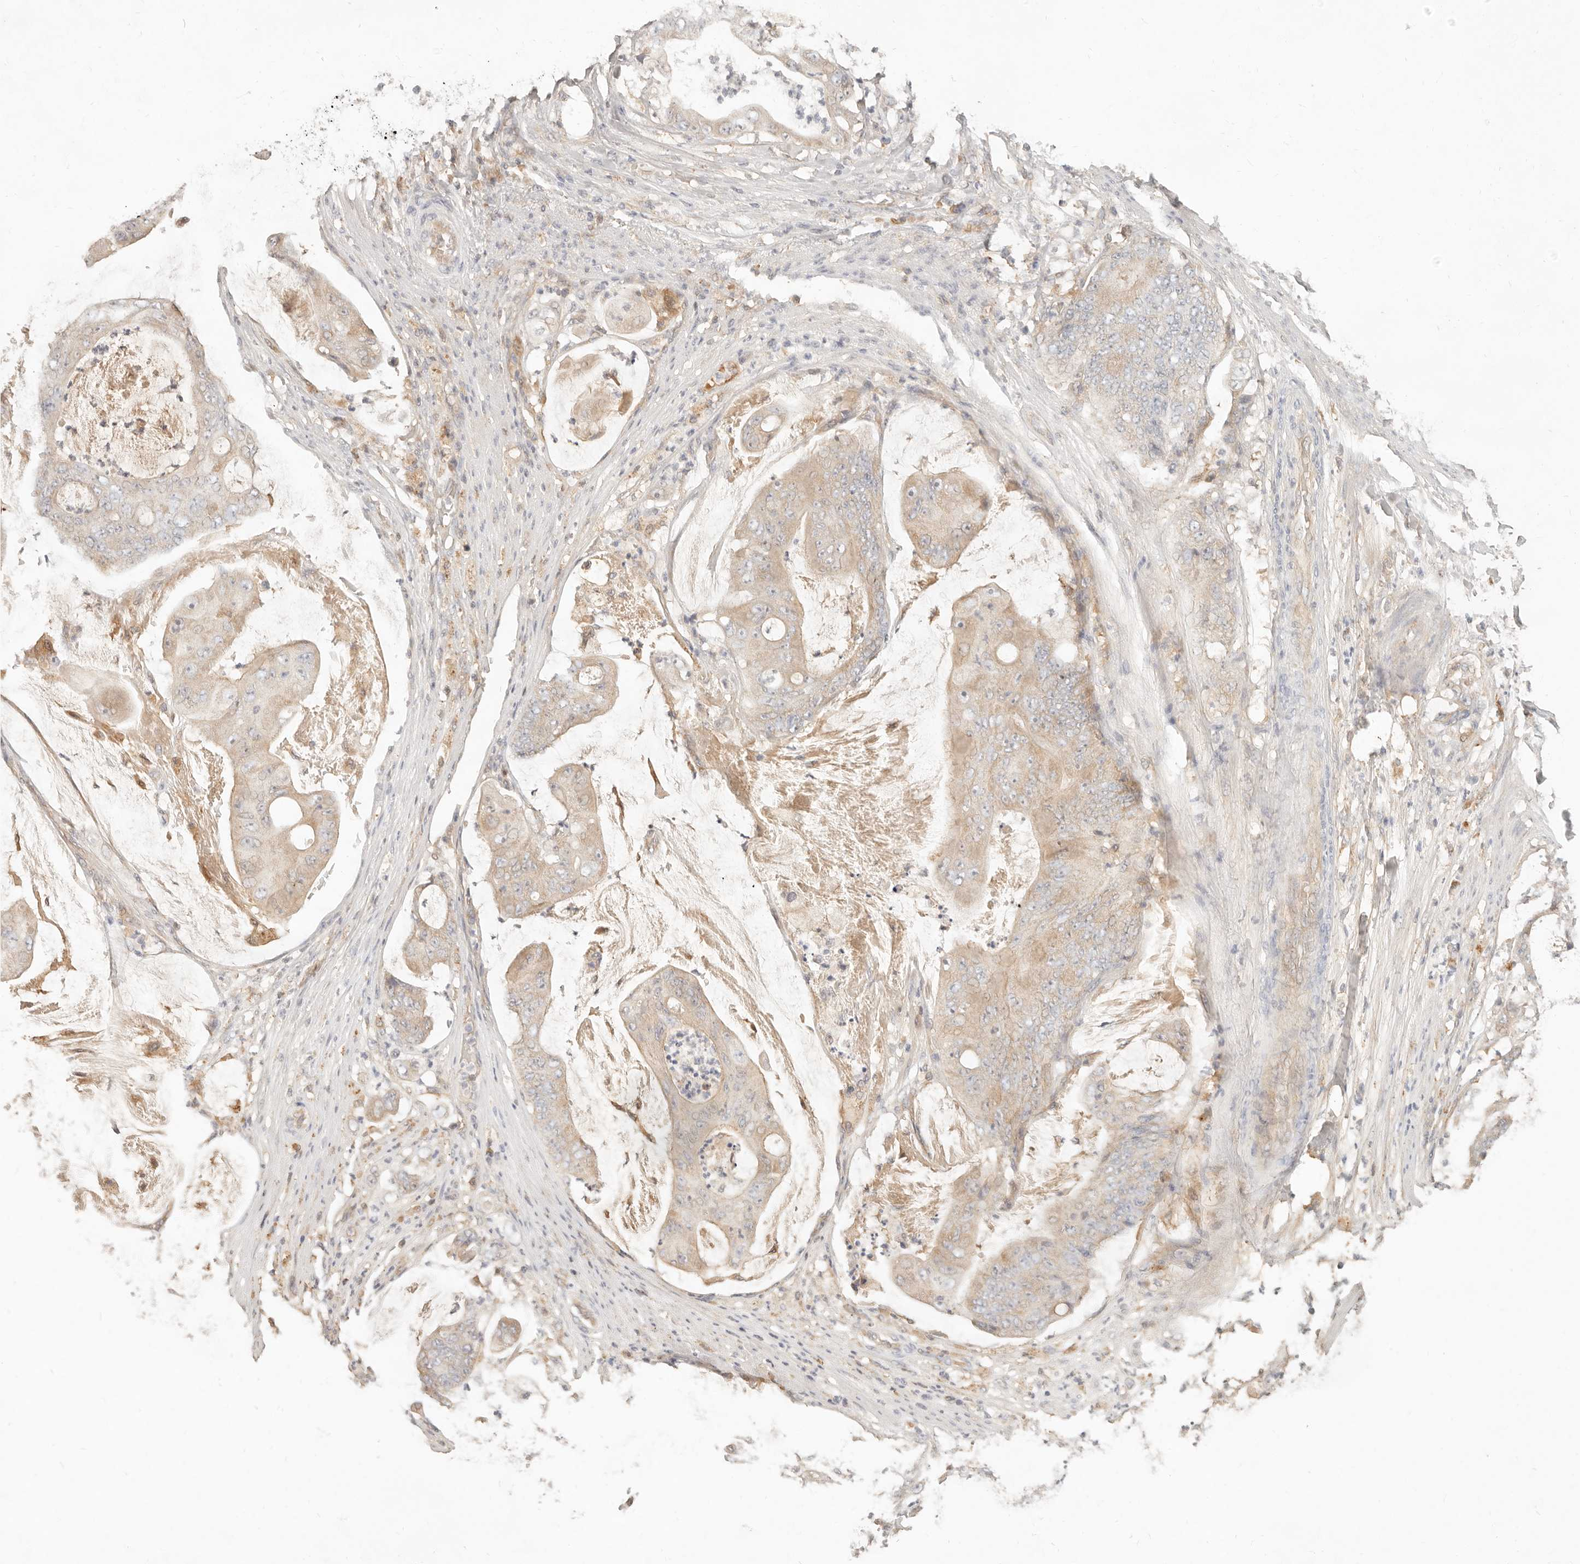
{"staining": {"intensity": "weak", "quantity": "25%-75%", "location": "cytoplasmic/membranous"}, "tissue": "stomach cancer", "cell_type": "Tumor cells", "image_type": "cancer", "snomed": [{"axis": "morphology", "description": "Adenocarcinoma, NOS"}, {"axis": "topography", "description": "Stomach"}], "caption": "This is an image of IHC staining of adenocarcinoma (stomach), which shows weak positivity in the cytoplasmic/membranous of tumor cells.", "gene": "NECAP2", "patient": {"sex": "female", "age": 73}}